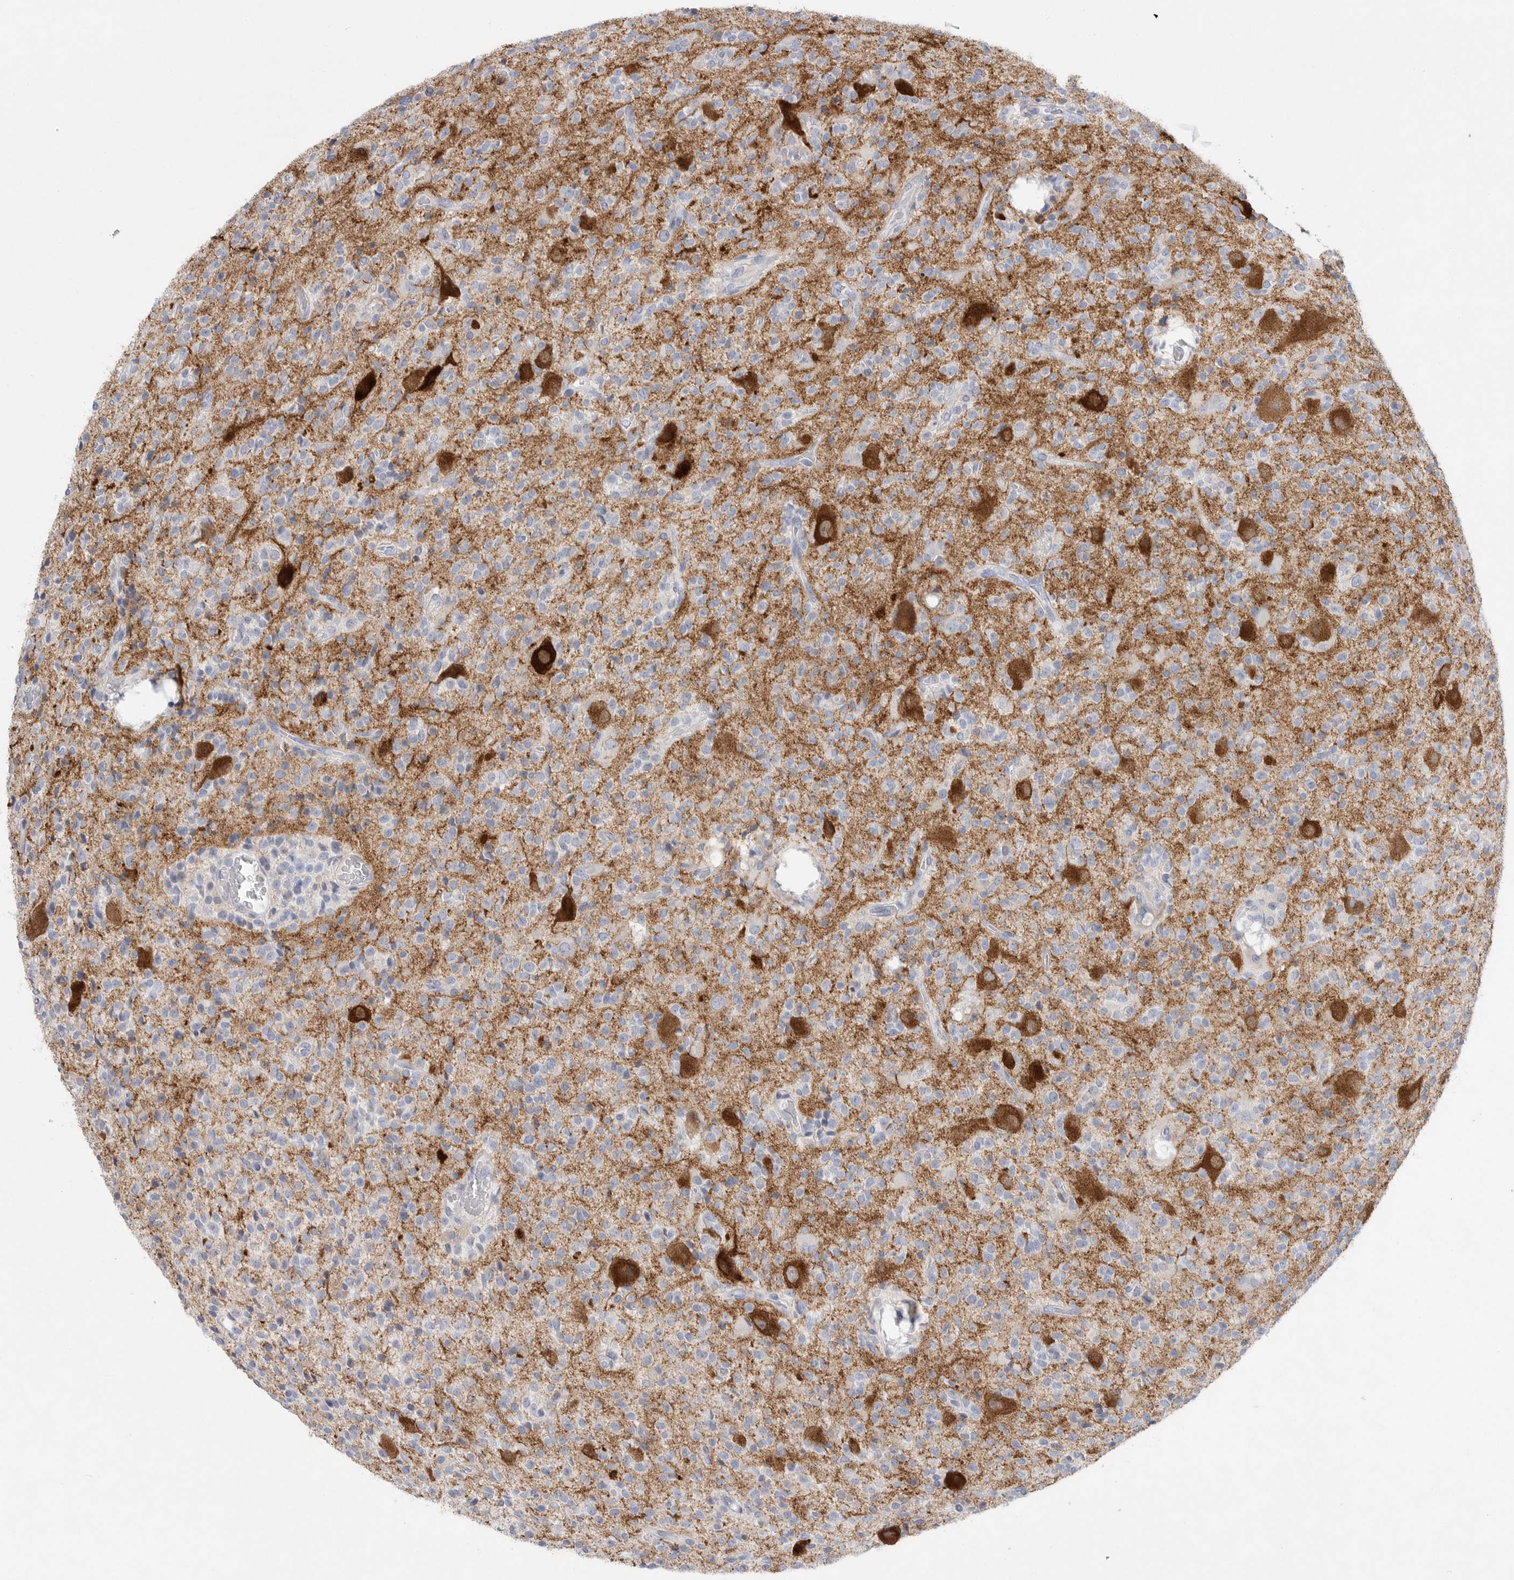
{"staining": {"intensity": "negative", "quantity": "none", "location": "none"}, "tissue": "glioma", "cell_type": "Tumor cells", "image_type": "cancer", "snomed": [{"axis": "morphology", "description": "Glioma, malignant, High grade"}, {"axis": "topography", "description": "Brain"}], "caption": "This is an IHC histopathology image of human malignant glioma (high-grade). There is no expression in tumor cells.", "gene": "CAMK2B", "patient": {"sex": "male", "age": 34}}